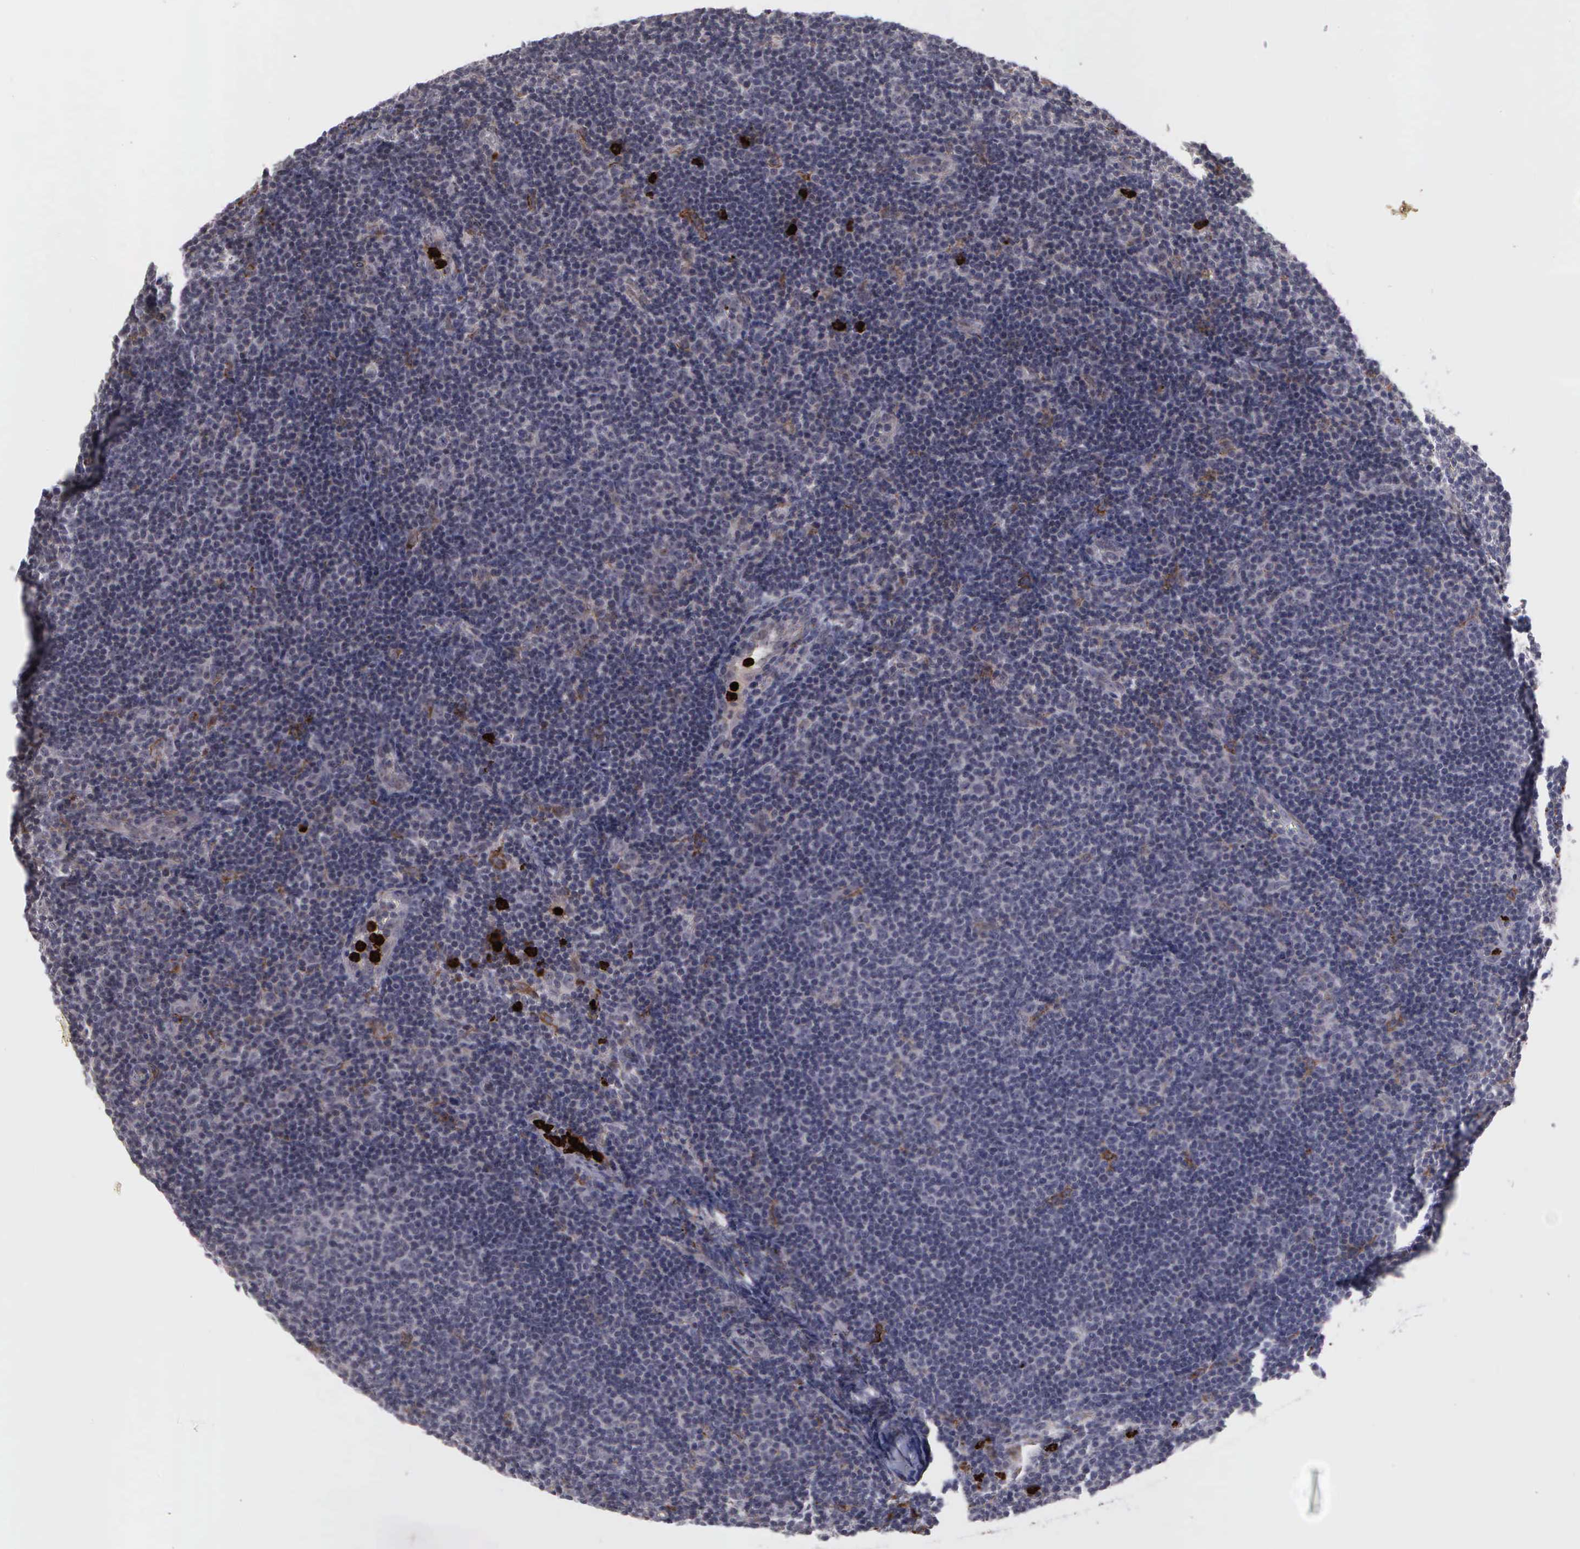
{"staining": {"intensity": "weak", "quantity": "<25%", "location": "cytoplasmic/membranous"}, "tissue": "lymphoma", "cell_type": "Tumor cells", "image_type": "cancer", "snomed": [{"axis": "morphology", "description": "Malignant lymphoma, non-Hodgkin's type, Low grade"}, {"axis": "topography", "description": "Lymph node"}], "caption": "Human lymphoma stained for a protein using IHC demonstrates no staining in tumor cells.", "gene": "MMP9", "patient": {"sex": "male", "age": 49}}